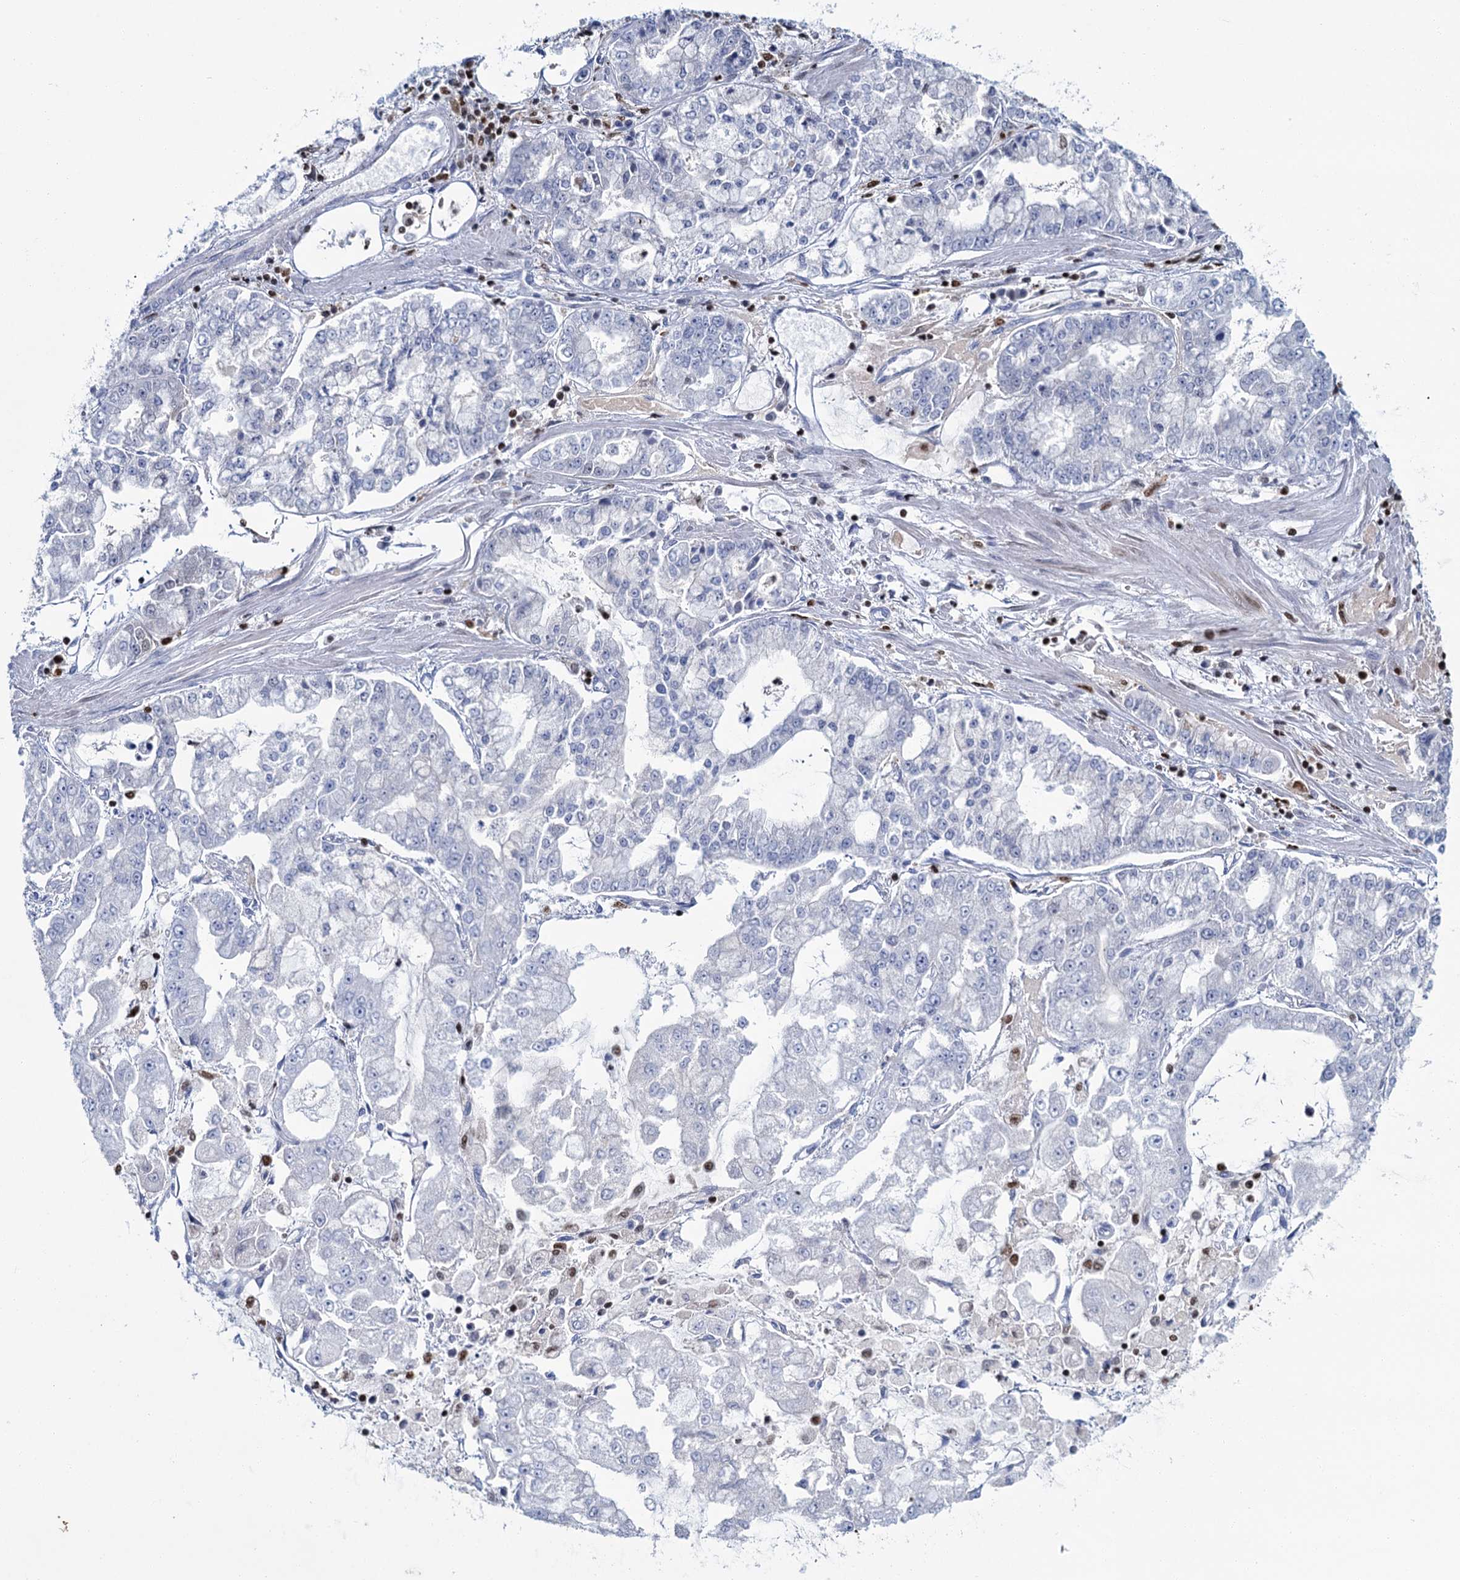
{"staining": {"intensity": "negative", "quantity": "none", "location": "none"}, "tissue": "stomach cancer", "cell_type": "Tumor cells", "image_type": "cancer", "snomed": [{"axis": "morphology", "description": "Adenocarcinoma, NOS"}, {"axis": "topography", "description": "Stomach"}], "caption": "DAB immunohistochemical staining of stomach cancer (adenocarcinoma) displays no significant staining in tumor cells.", "gene": "CELF2", "patient": {"sex": "male", "age": 76}}